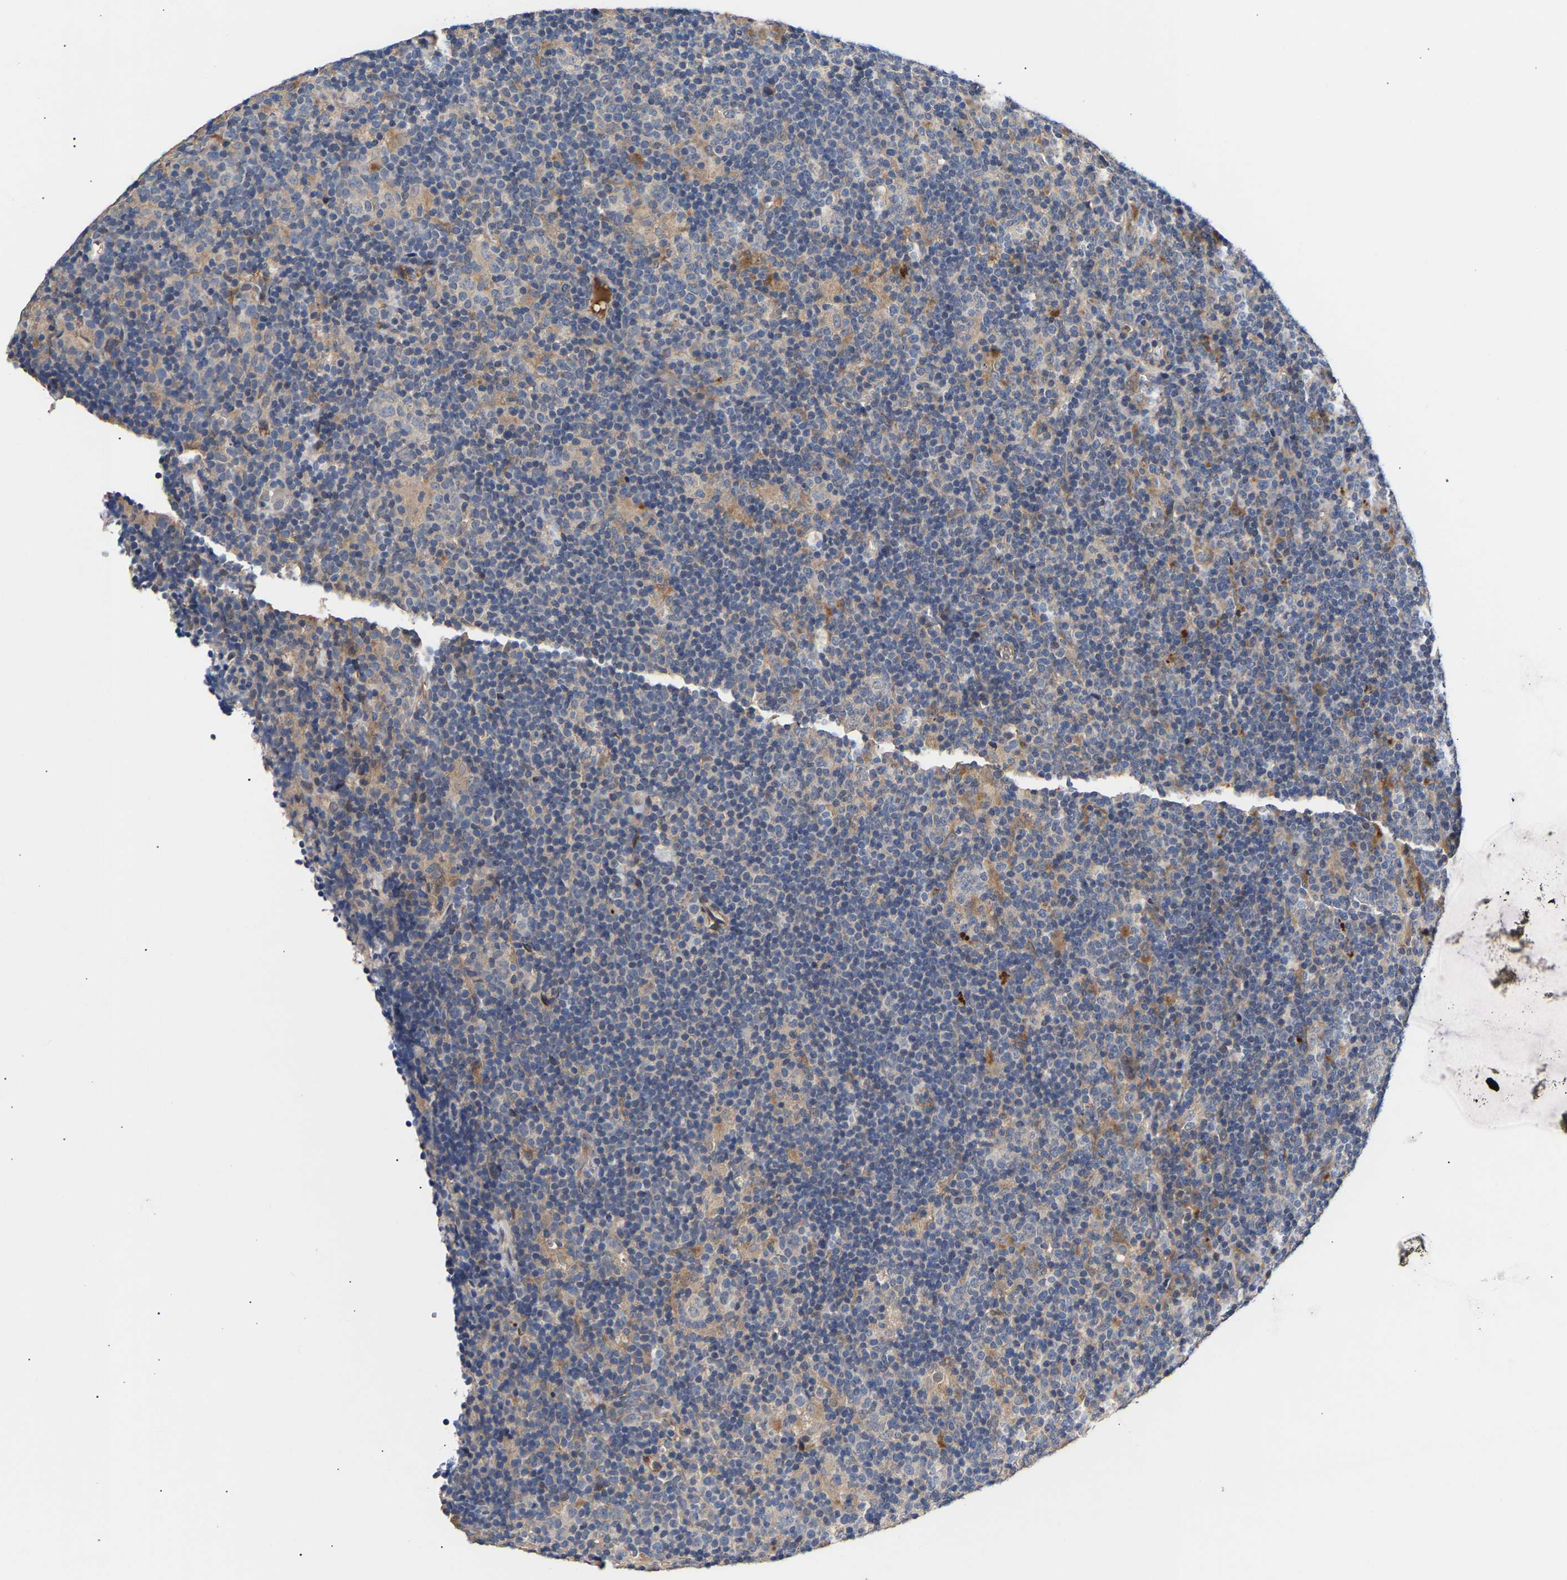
{"staining": {"intensity": "negative", "quantity": "none", "location": "none"}, "tissue": "lymphoma", "cell_type": "Tumor cells", "image_type": "cancer", "snomed": [{"axis": "morphology", "description": "Hodgkin's disease, NOS"}, {"axis": "topography", "description": "Lymph node"}], "caption": "Hodgkin's disease was stained to show a protein in brown. There is no significant expression in tumor cells. (Stains: DAB (3,3'-diaminobenzidine) IHC with hematoxylin counter stain, Microscopy: brightfield microscopy at high magnification).", "gene": "KASH5", "patient": {"sex": "female", "age": 57}}